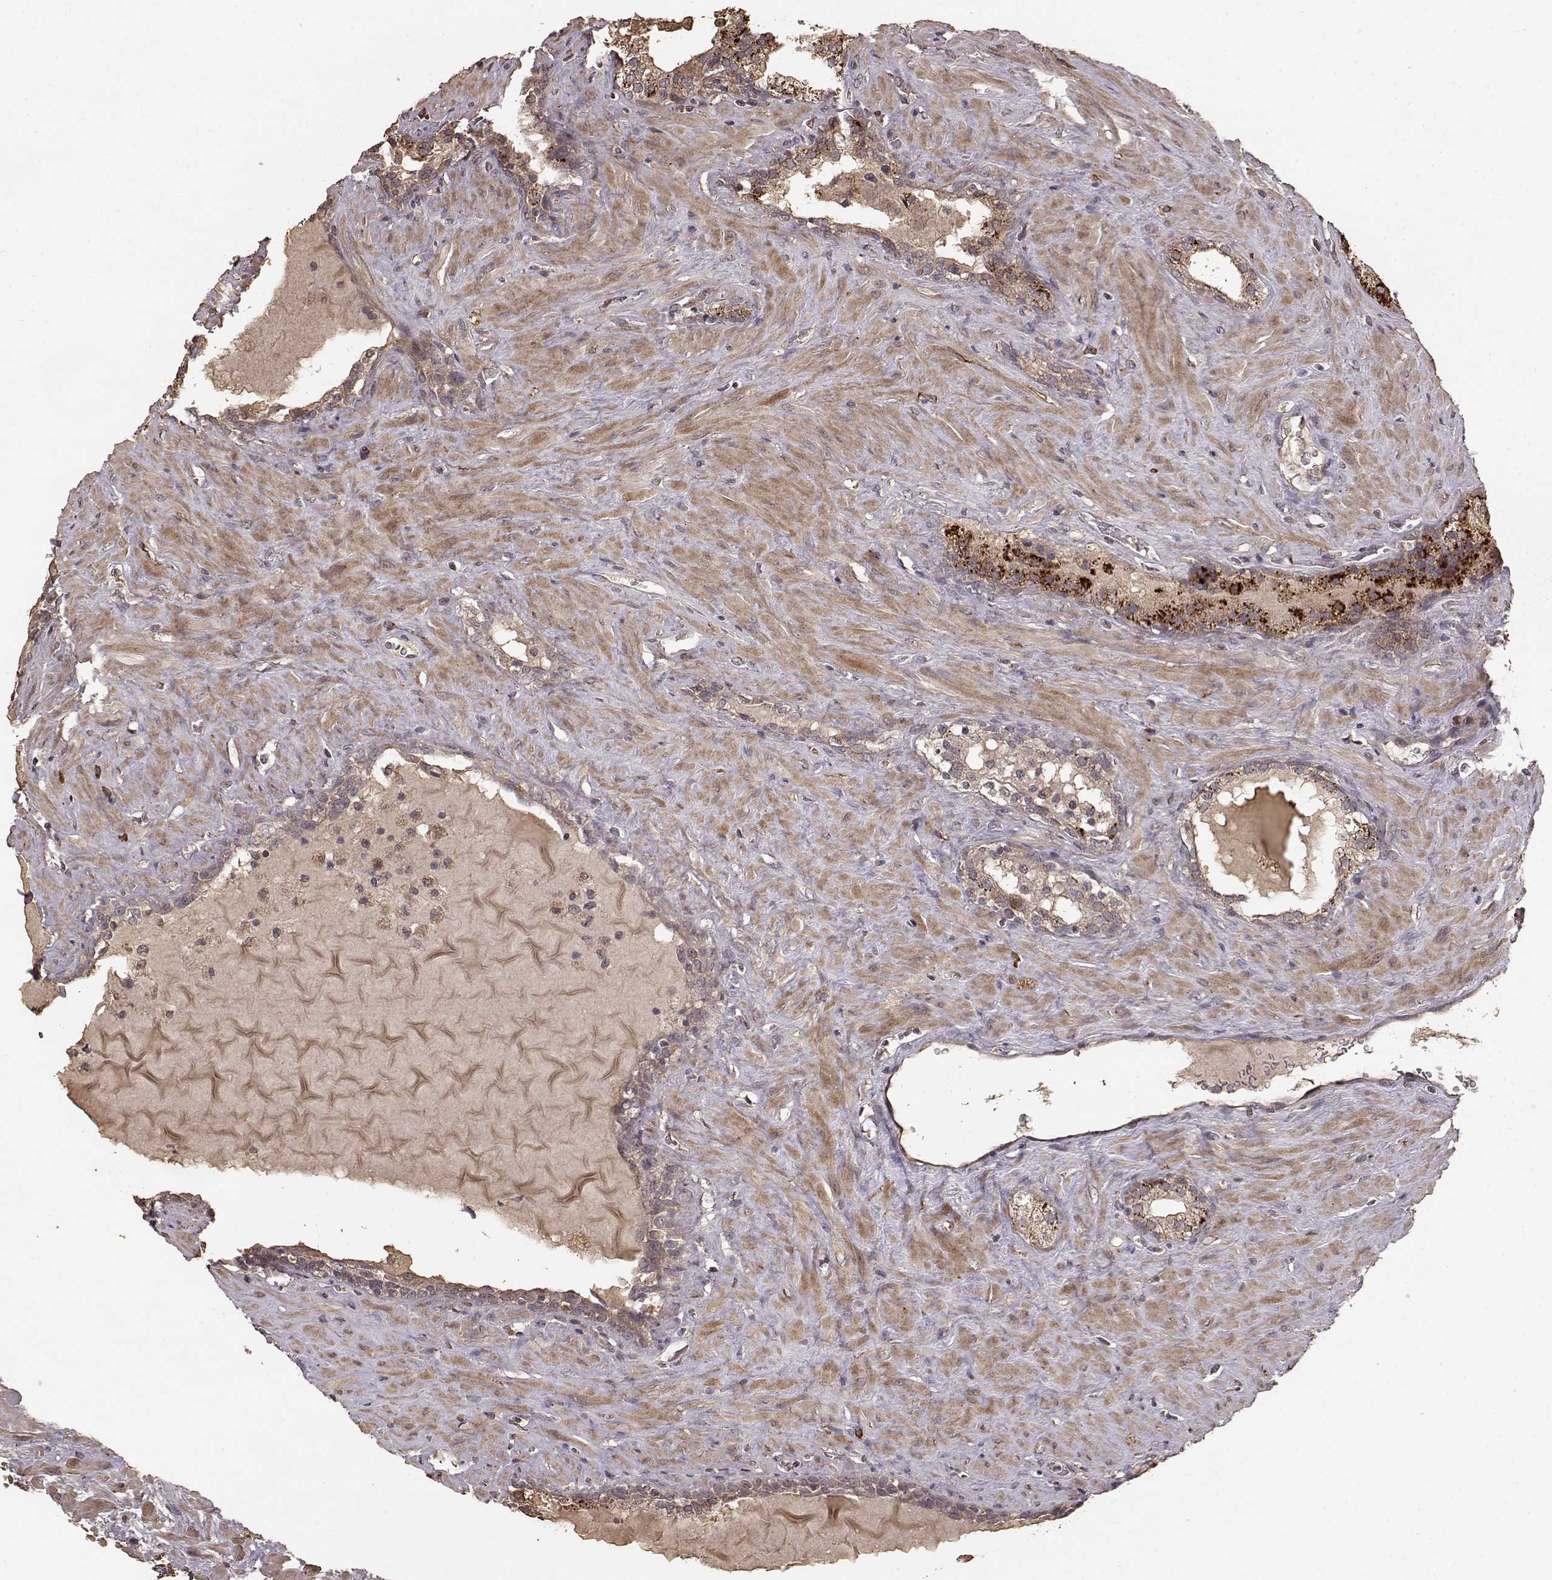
{"staining": {"intensity": "moderate", "quantity": ">75%", "location": "cytoplasmic/membranous"}, "tissue": "prostate", "cell_type": "Glandular cells", "image_type": "normal", "snomed": [{"axis": "morphology", "description": "Normal tissue, NOS"}, {"axis": "topography", "description": "Prostate"}], "caption": "Brown immunohistochemical staining in benign prostate displays moderate cytoplasmic/membranous staining in approximately >75% of glandular cells. The staining is performed using DAB (3,3'-diaminobenzidine) brown chromogen to label protein expression. The nuclei are counter-stained blue using hematoxylin.", "gene": "USP15", "patient": {"sex": "male", "age": 48}}